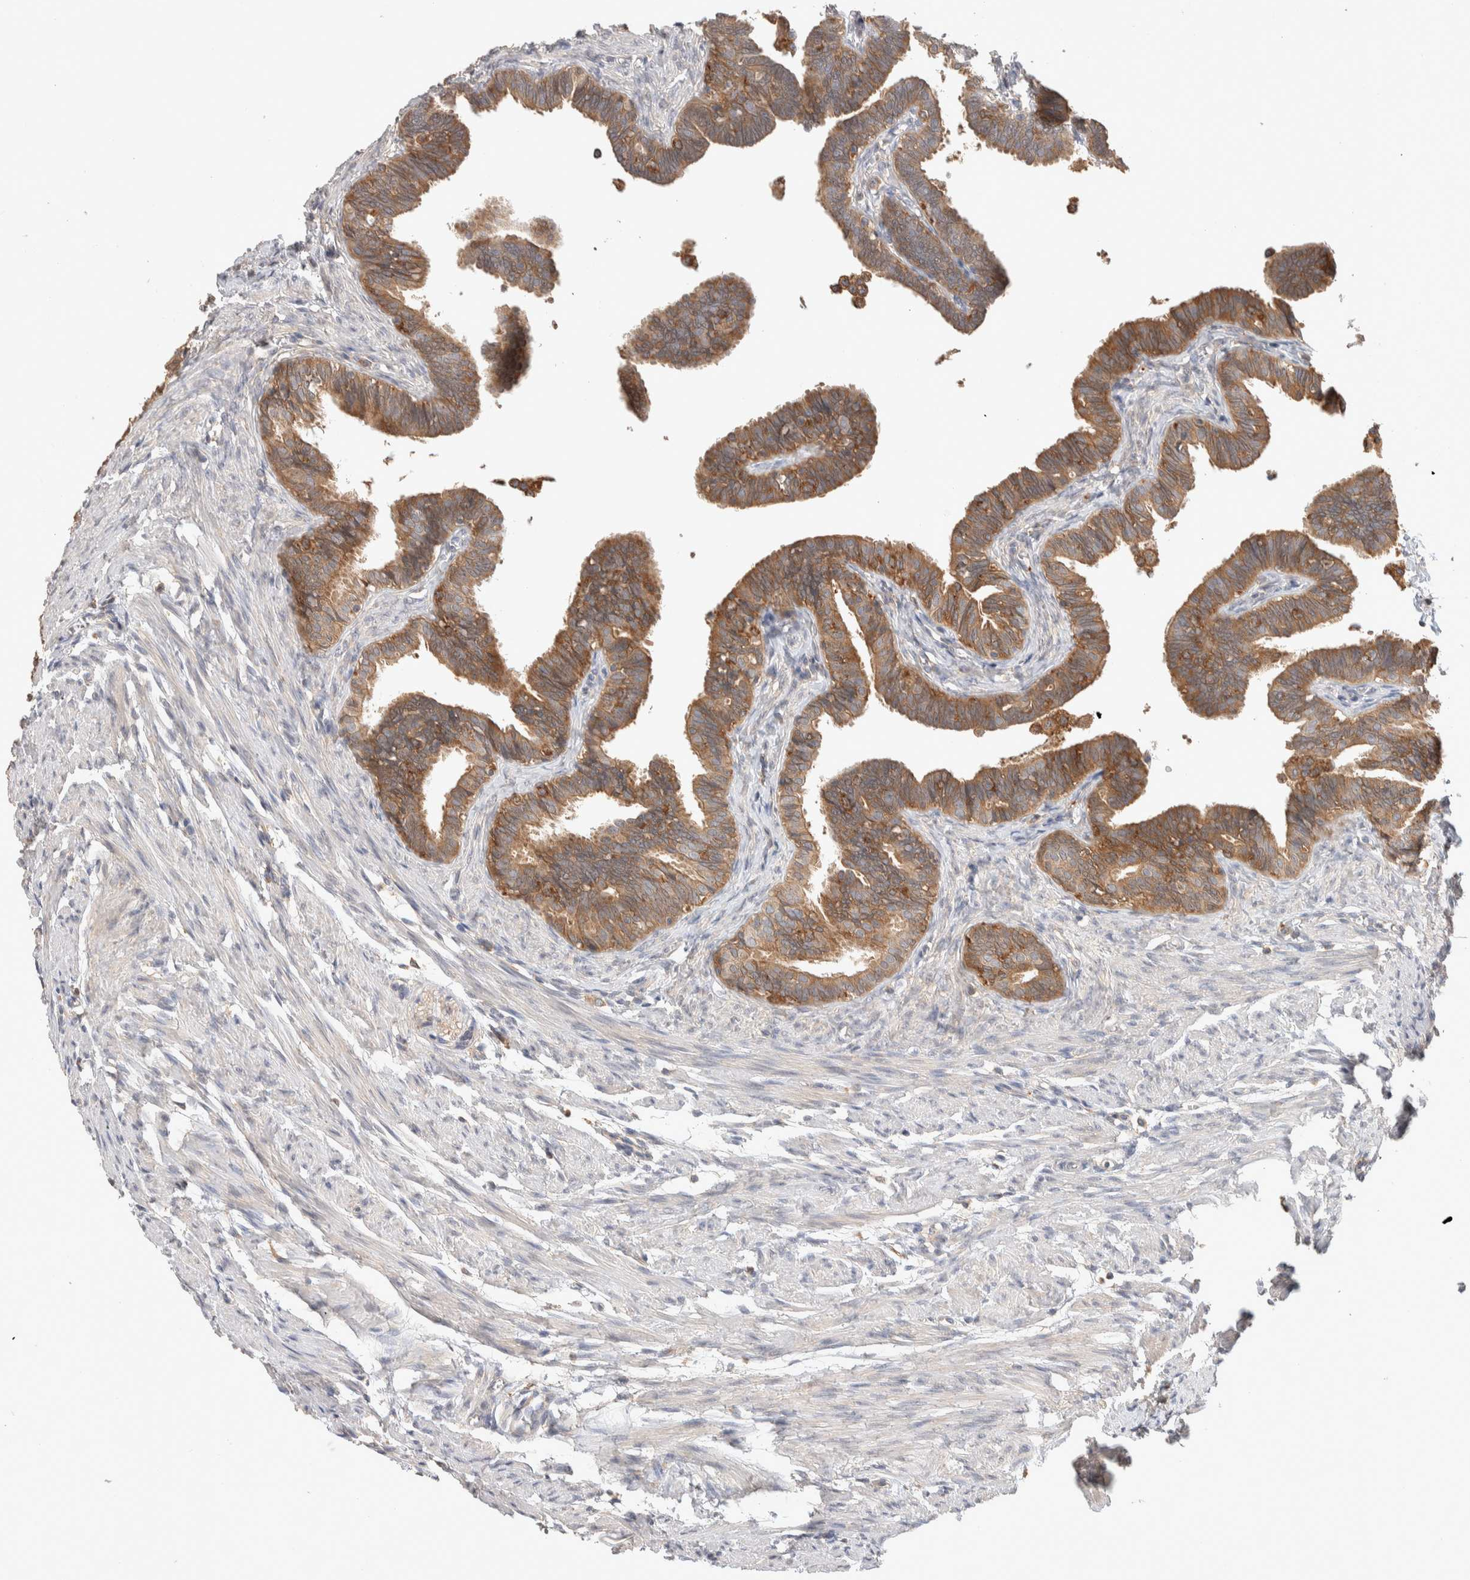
{"staining": {"intensity": "moderate", "quantity": ">75%", "location": "cytoplasmic/membranous"}, "tissue": "fallopian tube", "cell_type": "Glandular cells", "image_type": "normal", "snomed": [{"axis": "morphology", "description": "Normal tissue, NOS"}, {"axis": "topography", "description": "Fallopian tube"}, {"axis": "topography", "description": "Ovary"}], "caption": "This micrograph demonstrates immunohistochemistry staining of benign fallopian tube, with medium moderate cytoplasmic/membranous staining in about >75% of glandular cells.", "gene": "DEPTOR", "patient": {"sex": "female", "age": 23}}